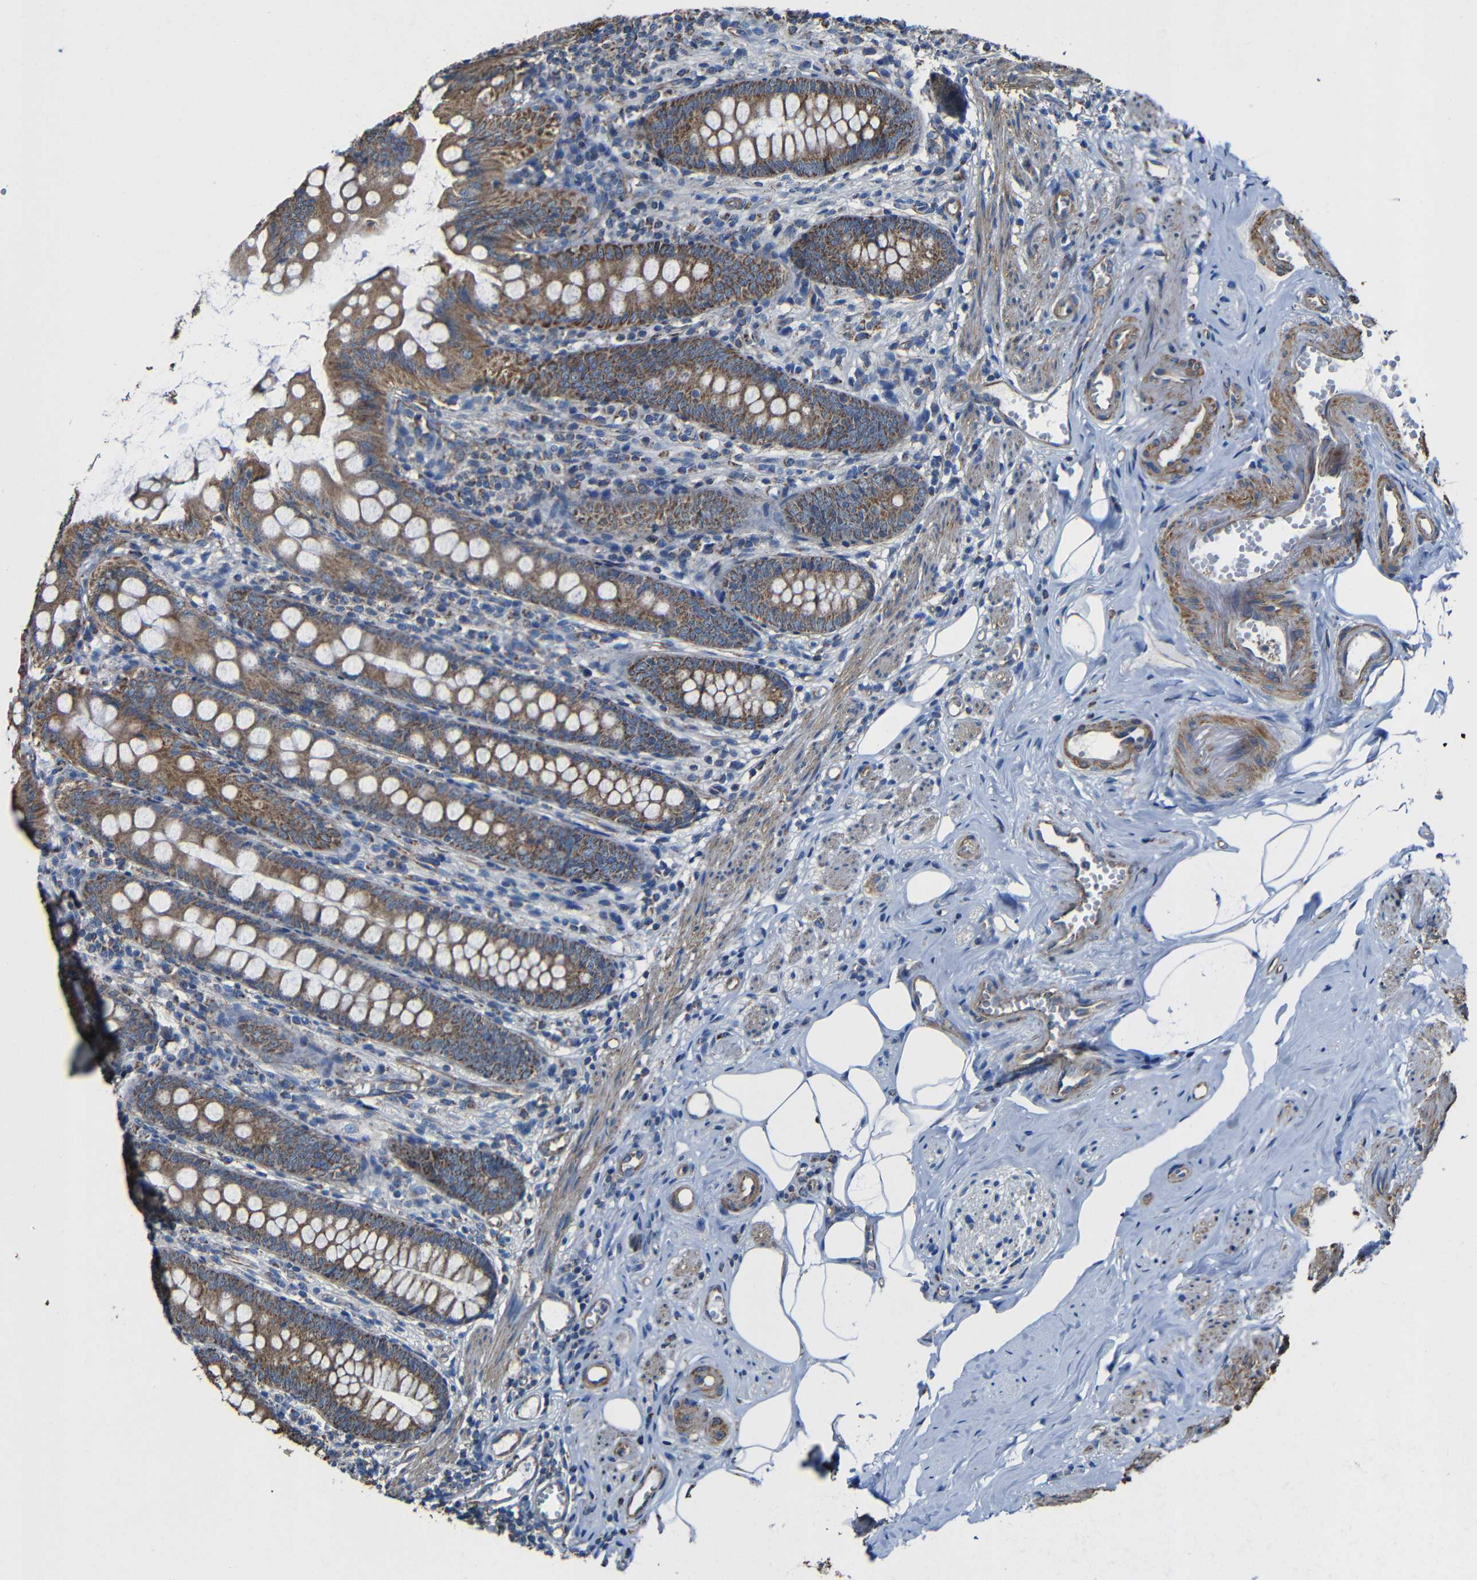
{"staining": {"intensity": "moderate", "quantity": ">75%", "location": "cytoplasmic/membranous"}, "tissue": "appendix", "cell_type": "Glandular cells", "image_type": "normal", "snomed": [{"axis": "morphology", "description": "Normal tissue, NOS"}, {"axis": "topography", "description": "Appendix"}], "caption": "Immunohistochemistry (IHC) of normal human appendix demonstrates medium levels of moderate cytoplasmic/membranous expression in approximately >75% of glandular cells. (DAB (3,3'-diaminobenzidine) = brown stain, brightfield microscopy at high magnification).", "gene": "INTS6L", "patient": {"sex": "female", "age": 77}}